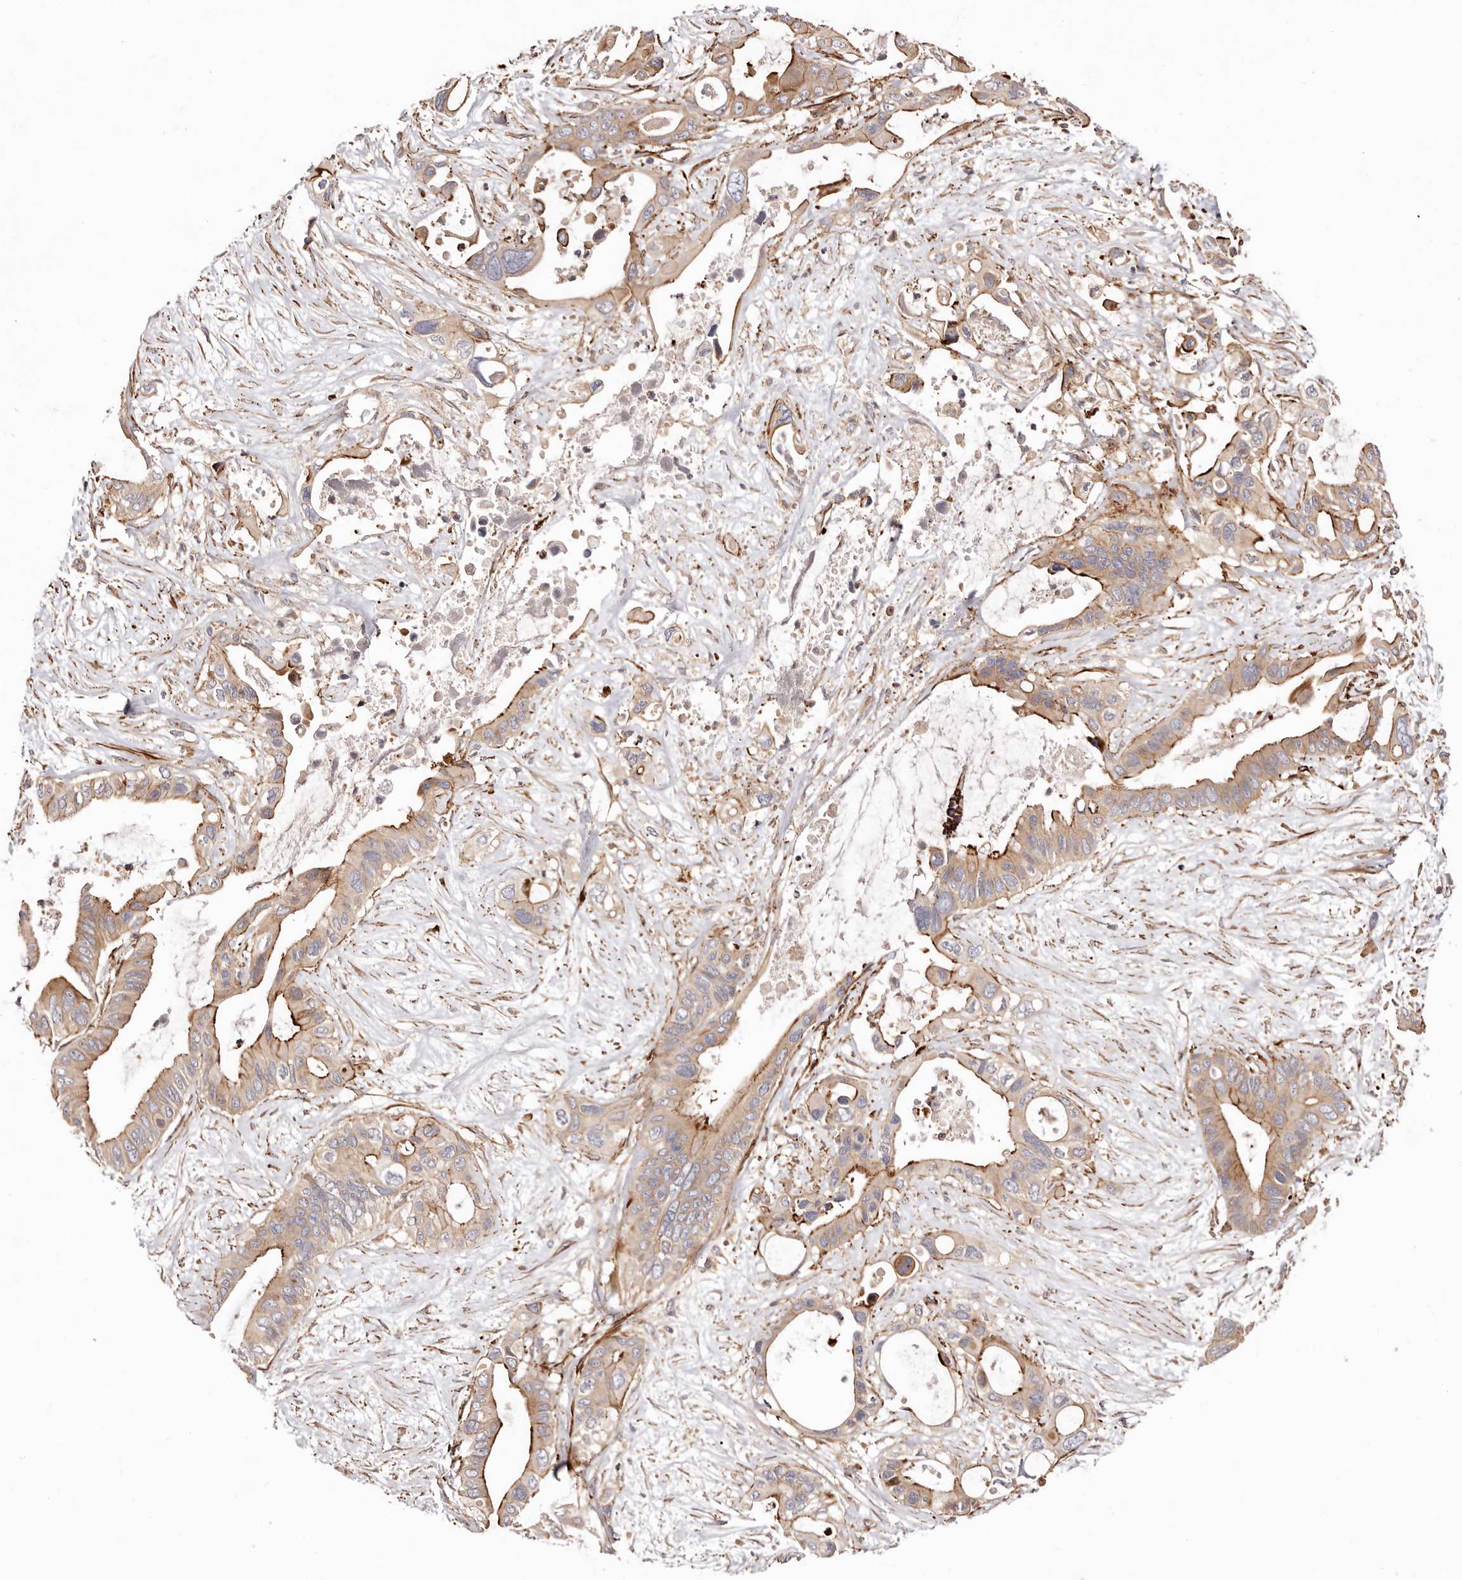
{"staining": {"intensity": "moderate", "quantity": "25%-75%", "location": "cytoplasmic/membranous"}, "tissue": "pancreatic cancer", "cell_type": "Tumor cells", "image_type": "cancer", "snomed": [{"axis": "morphology", "description": "Adenocarcinoma, NOS"}, {"axis": "topography", "description": "Pancreas"}], "caption": "Immunohistochemical staining of human pancreatic cancer (adenocarcinoma) exhibits medium levels of moderate cytoplasmic/membranous staining in approximately 25%-75% of tumor cells.", "gene": "PTPN22", "patient": {"sex": "male", "age": 66}}